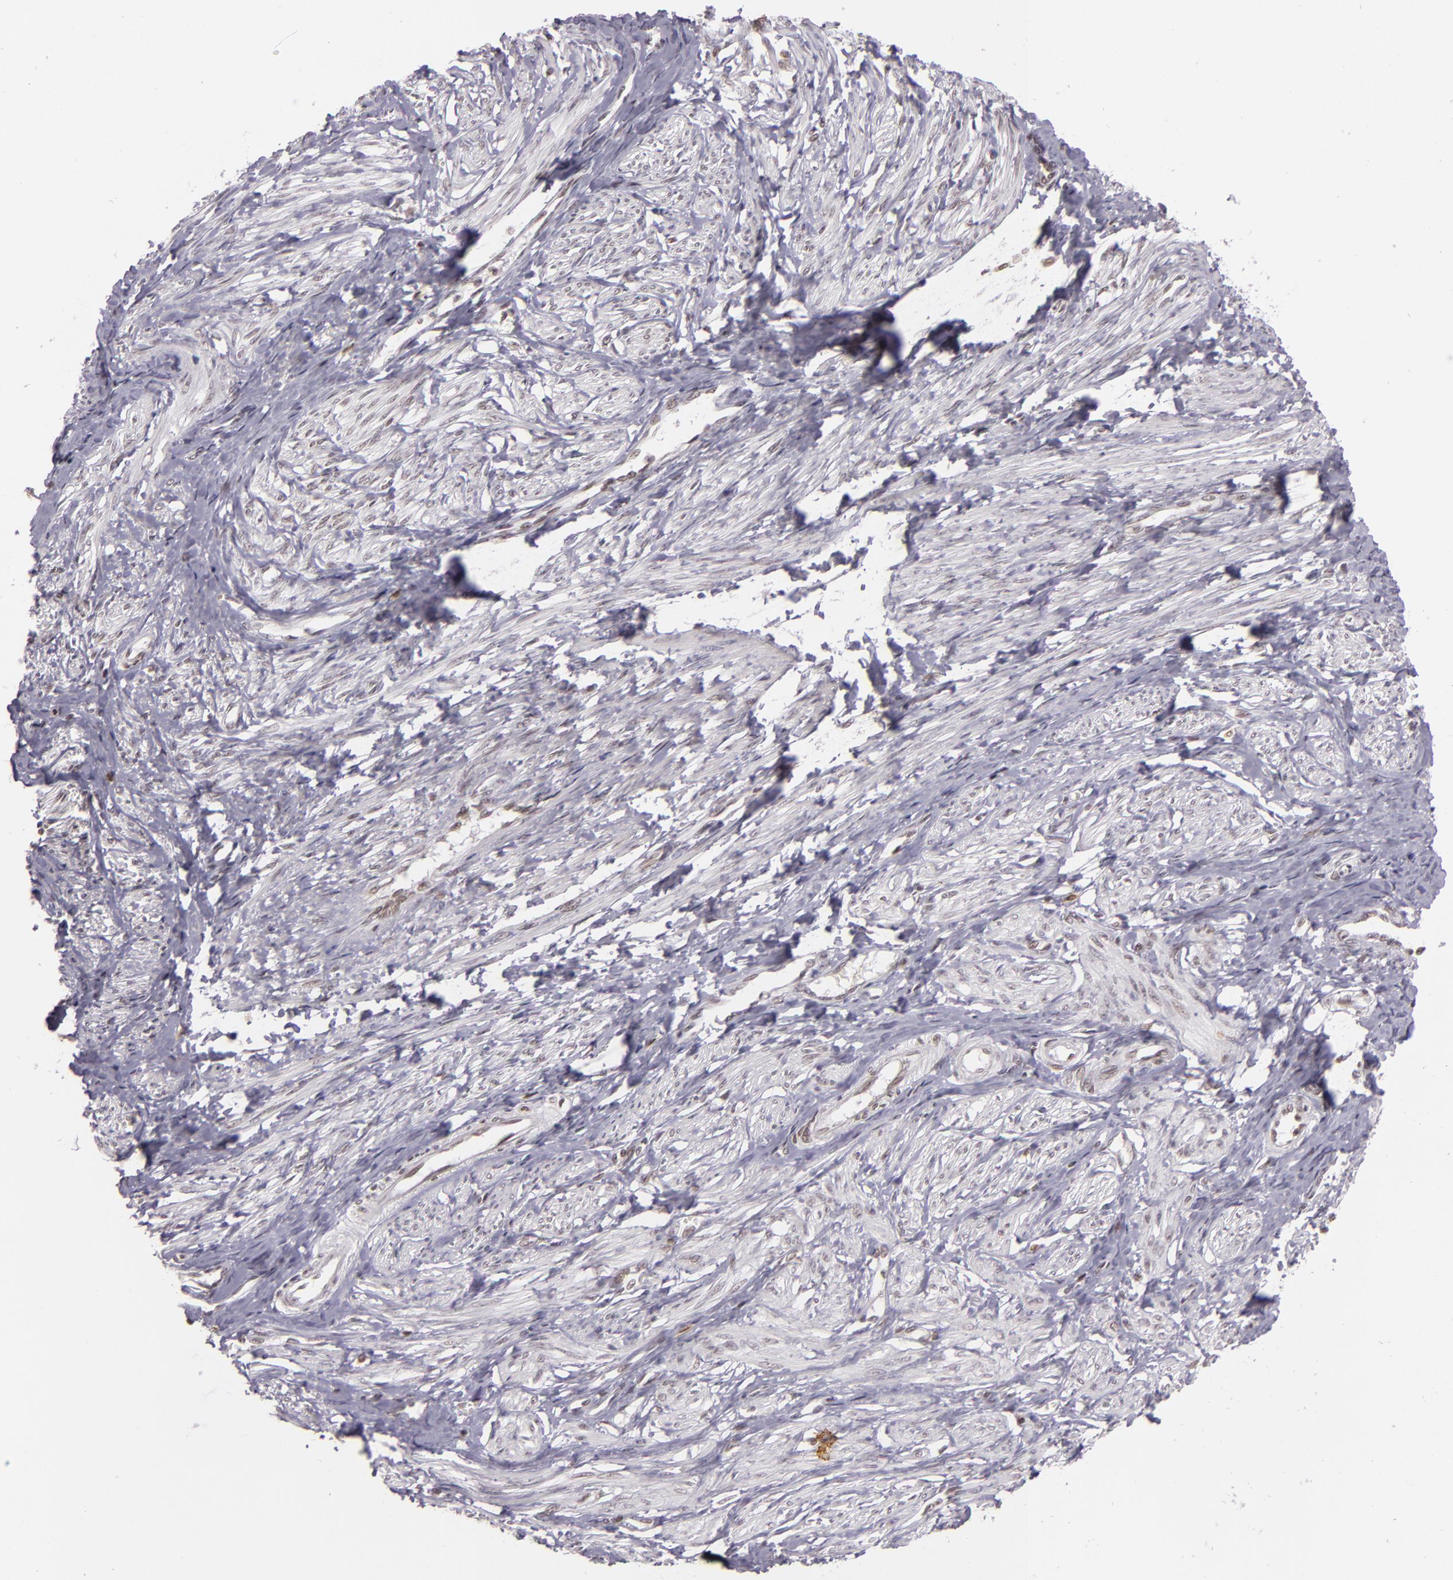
{"staining": {"intensity": "weak", "quantity": "25%-75%", "location": "nuclear"}, "tissue": "smooth muscle", "cell_type": "Smooth muscle cells", "image_type": "normal", "snomed": [{"axis": "morphology", "description": "Normal tissue, NOS"}, {"axis": "topography", "description": "Smooth muscle"}, {"axis": "topography", "description": "Uterus"}], "caption": "This photomicrograph exhibits normal smooth muscle stained with IHC to label a protein in brown. The nuclear of smooth muscle cells show weak positivity for the protein. Nuclei are counter-stained blue.", "gene": "ZFX", "patient": {"sex": "female", "age": 39}}